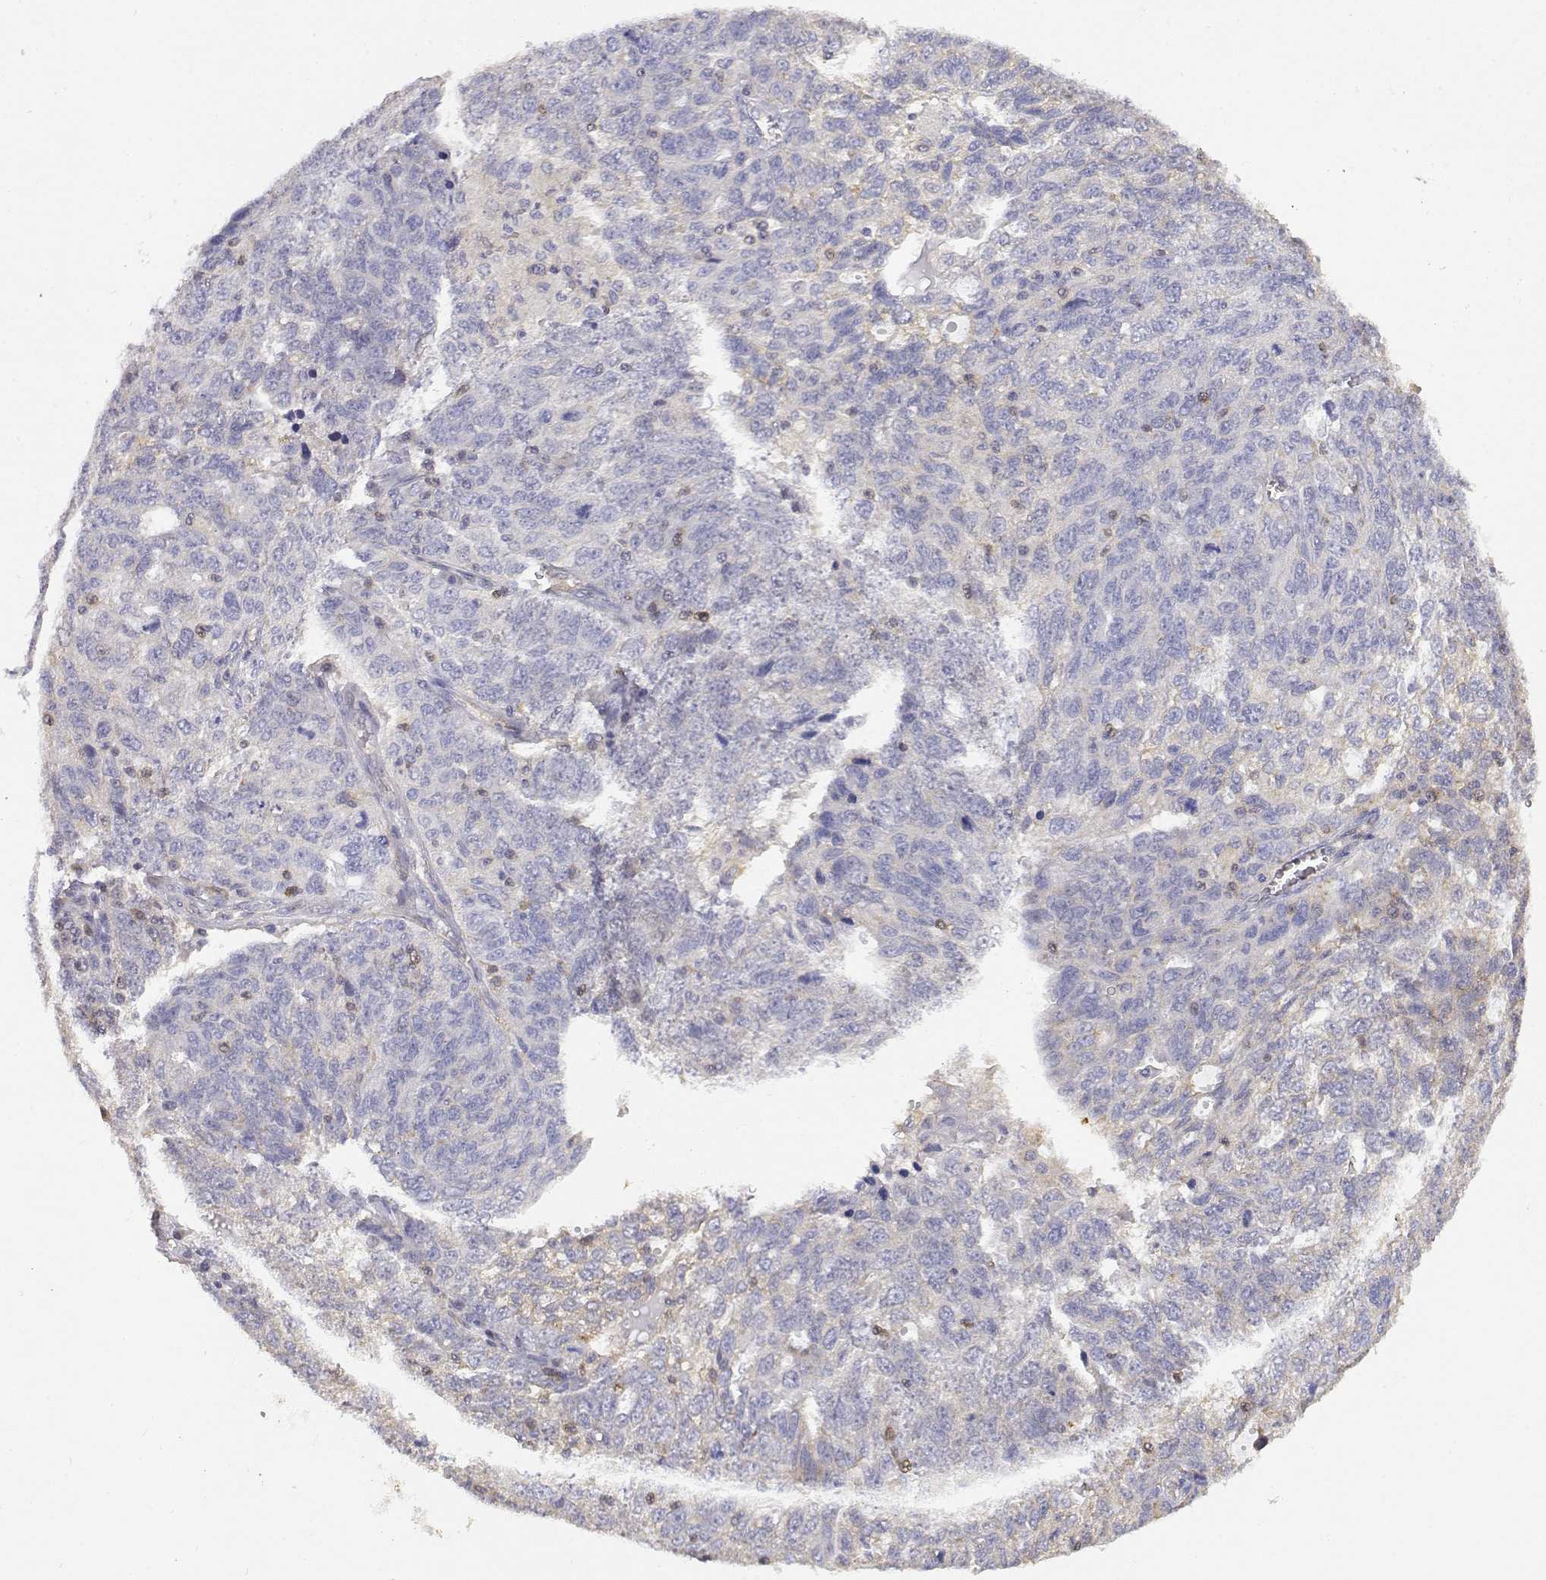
{"staining": {"intensity": "negative", "quantity": "none", "location": "none"}, "tissue": "ovarian cancer", "cell_type": "Tumor cells", "image_type": "cancer", "snomed": [{"axis": "morphology", "description": "Cystadenocarcinoma, serous, NOS"}, {"axis": "topography", "description": "Ovary"}], "caption": "An IHC image of serous cystadenocarcinoma (ovarian) is shown. There is no staining in tumor cells of serous cystadenocarcinoma (ovarian).", "gene": "ADA", "patient": {"sex": "female", "age": 71}}